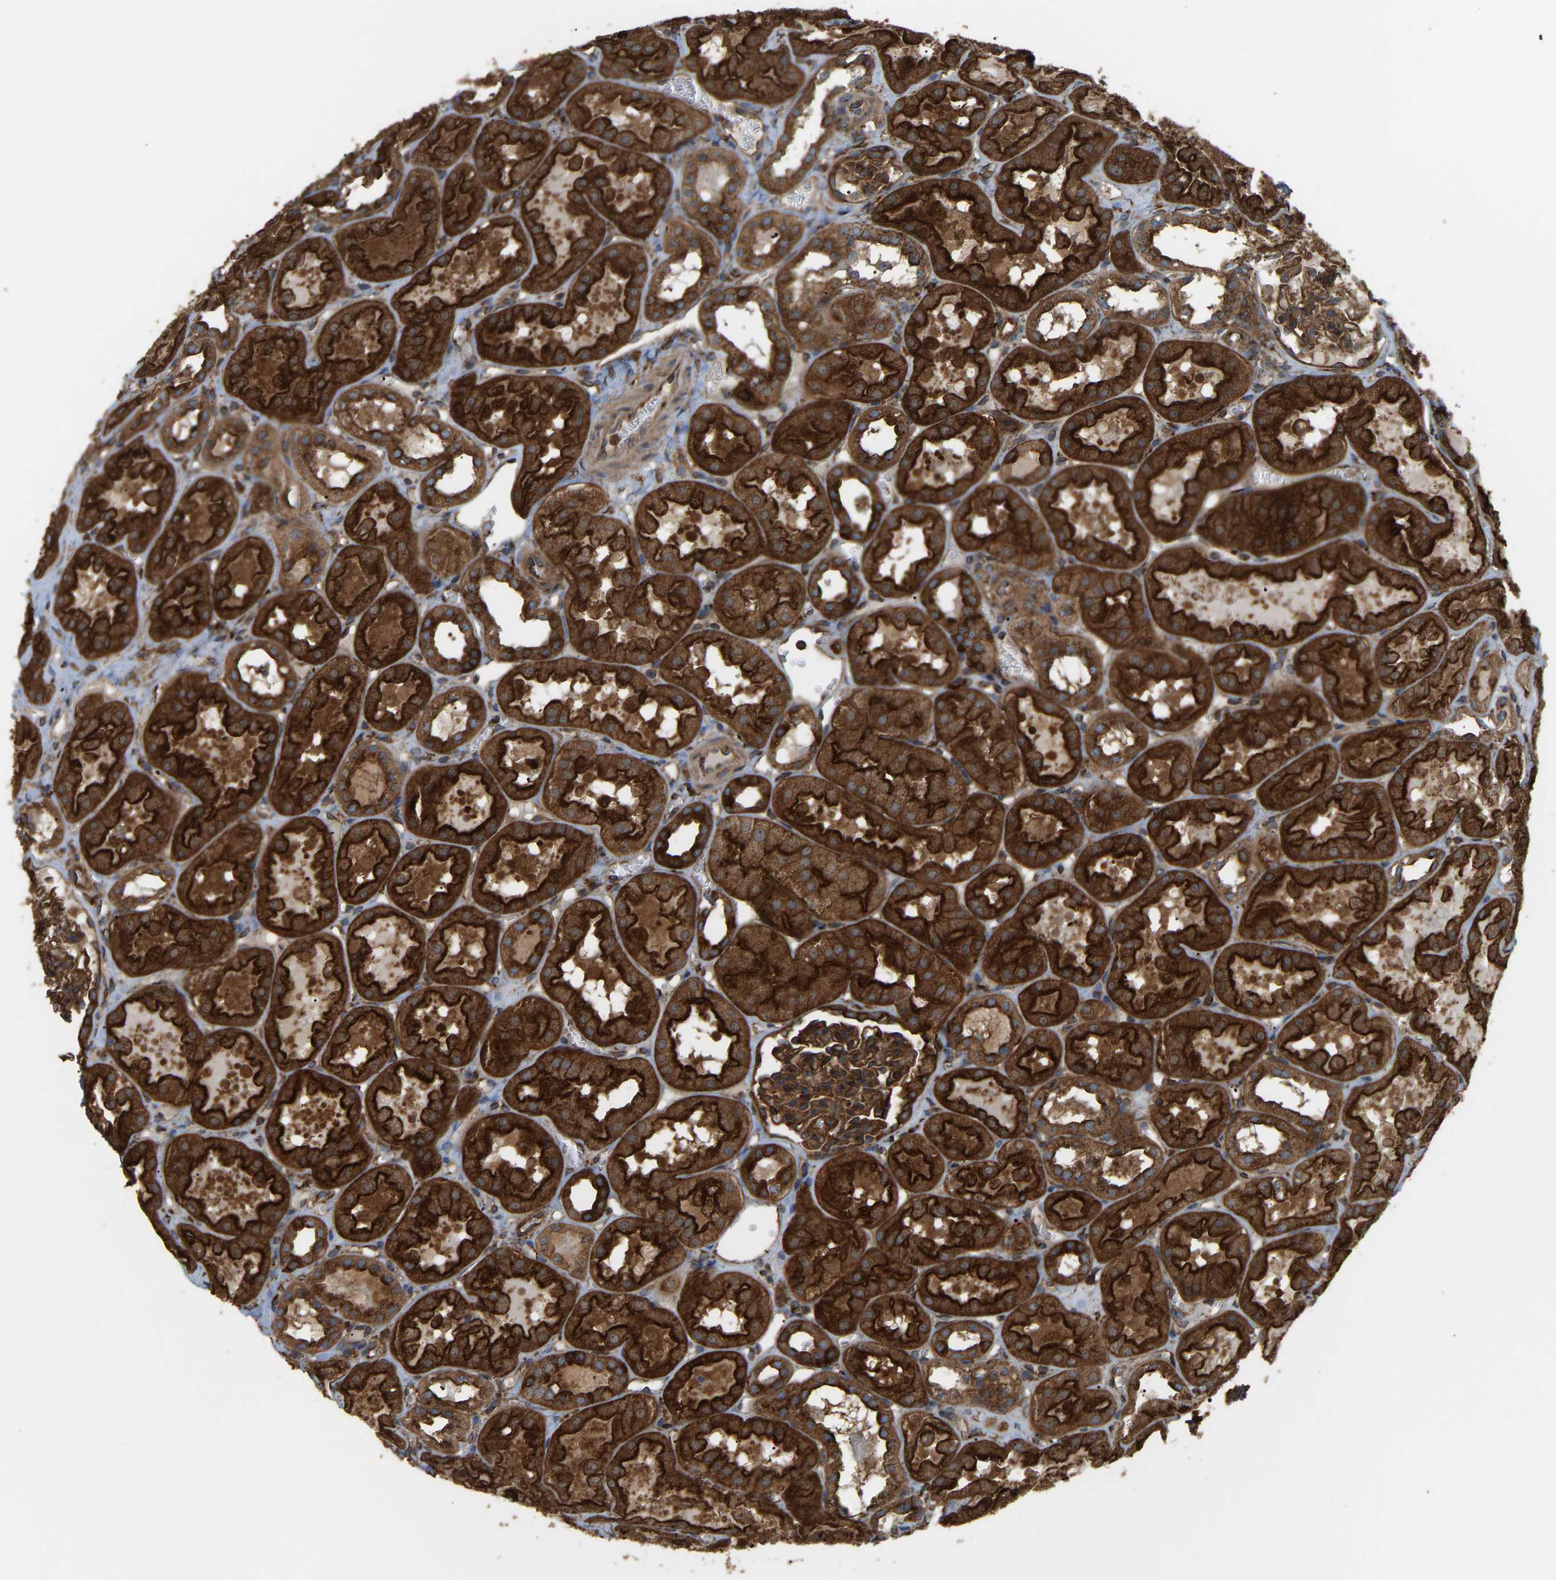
{"staining": {"intensity": "strong", "quantity": ">75%", "location": "cytoplasmic/membranous"}, "tissue": "kidney", "cell_type": "Cells in glomeruli", "image_type": "normal", "snomed": [{"axis": "morphology", "description": "Normal tissue, NOS"}, {"axis": "topography", "description": "Kidney"}, {"axis": "topography", "description": "Urinary bladder"}], "caption": "Immunohistochemistry (IHC) staining of unremarkable kidney, which reveals high levels of strong cytoplasmic/membranous staining in about >75% of cells in glomeruli indicating strong cytoplasmic/membranous protein staining. The staining was performed using DAB (brown) for protein detection and nuclei were counterstained in hematoxylin (blue).", "gene": "PICALM", "patient": {"sex": "male", "age": 16}}